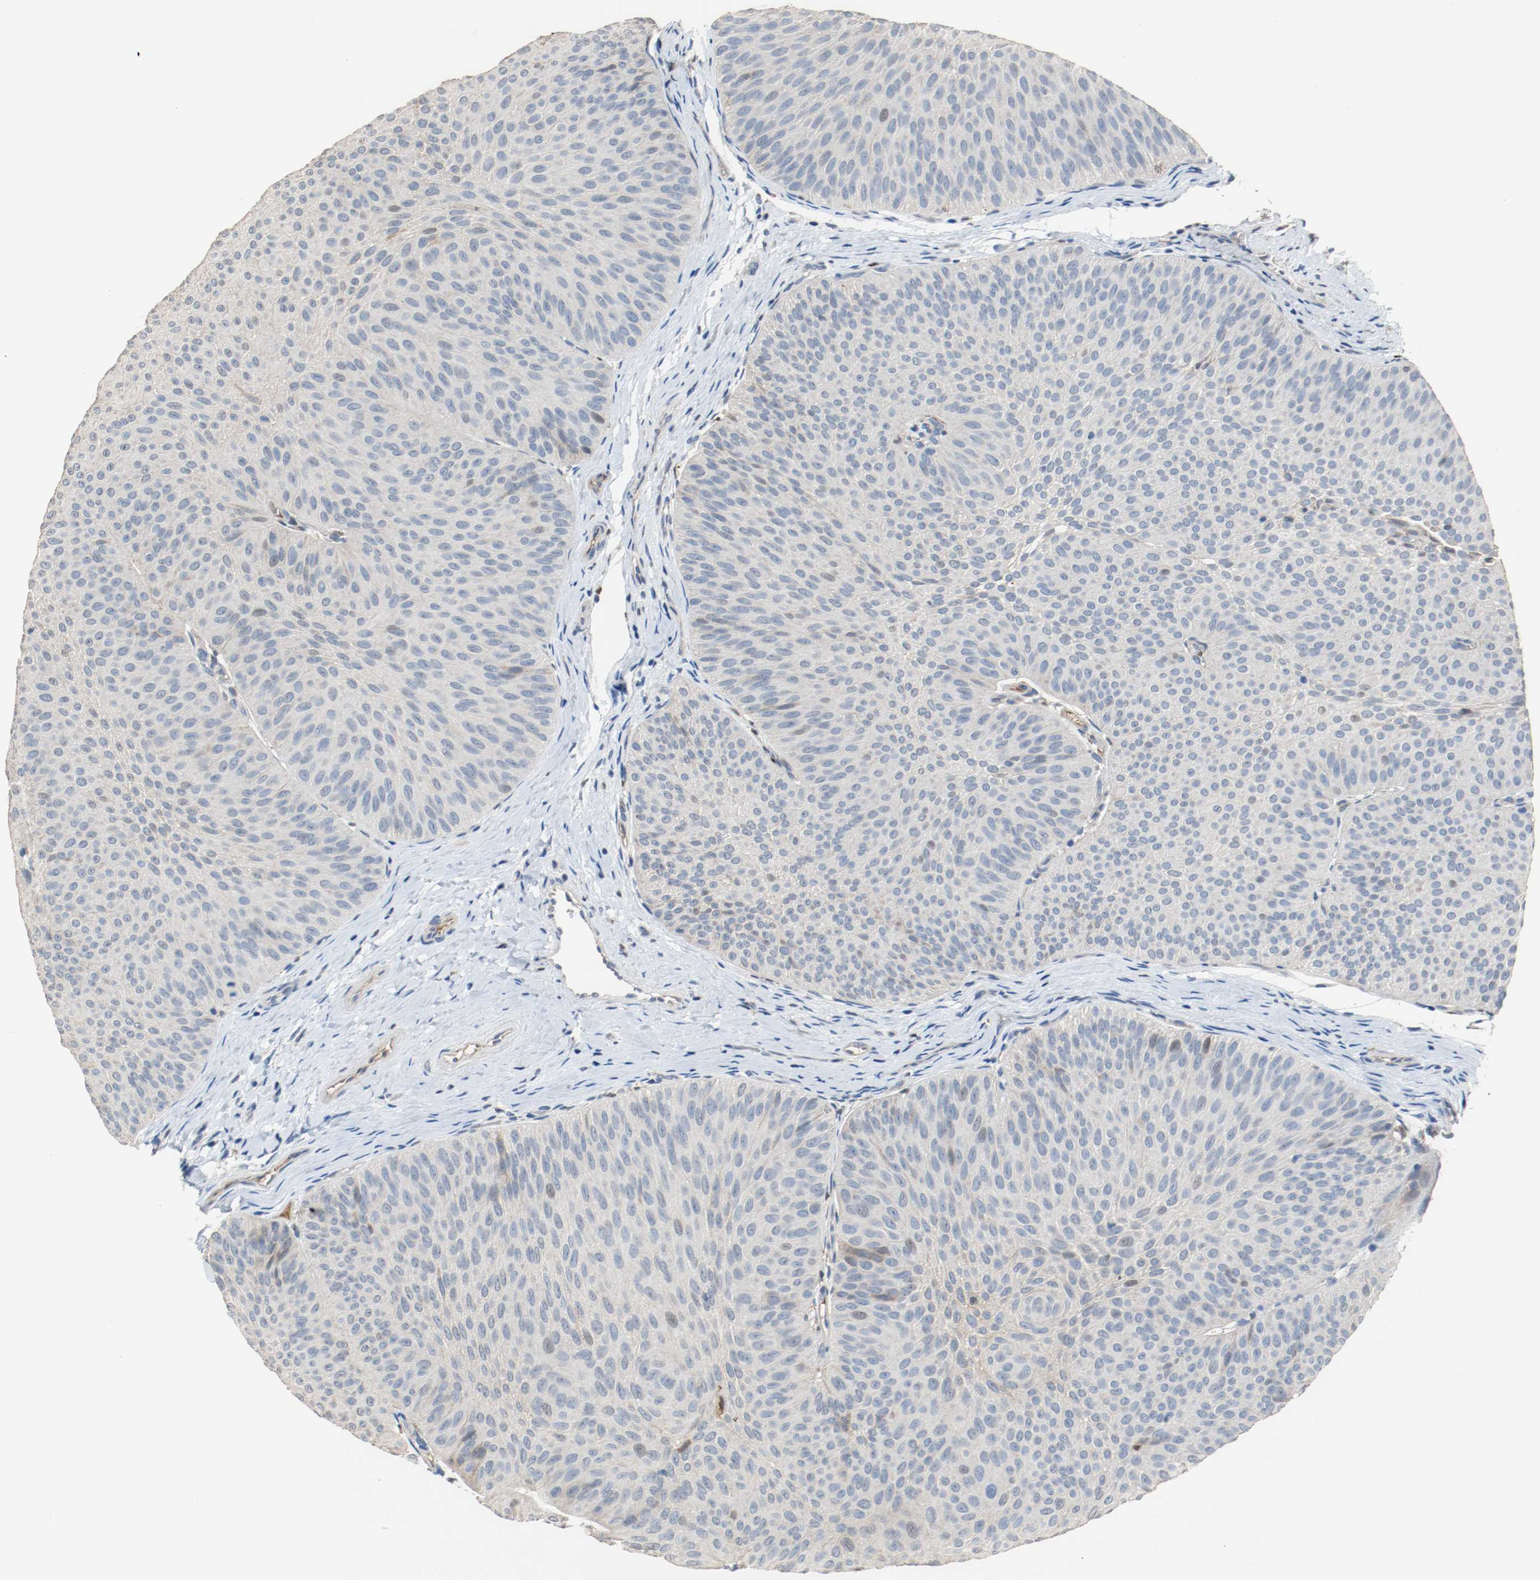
{"staining": {"intensity": "negative", "quantity": "none", "location": "none"}, "tissue": "urothelial cancer", "cell_type": "Tumor cells", "image_type": "cancer", "snomed": [{"axis": "morphology", "description": "Urothelial carcinoma, Low grade"}, {"axis": "topography", "description": "Urinary bladder"}], "caption": "Tumor cells are negative for brown protein staining in urothelial cancer. (Brightfield microscopy of DAB IHC at high magnification).", "gene": "BLK", "patient": {"sex": "female", "age": 60}}